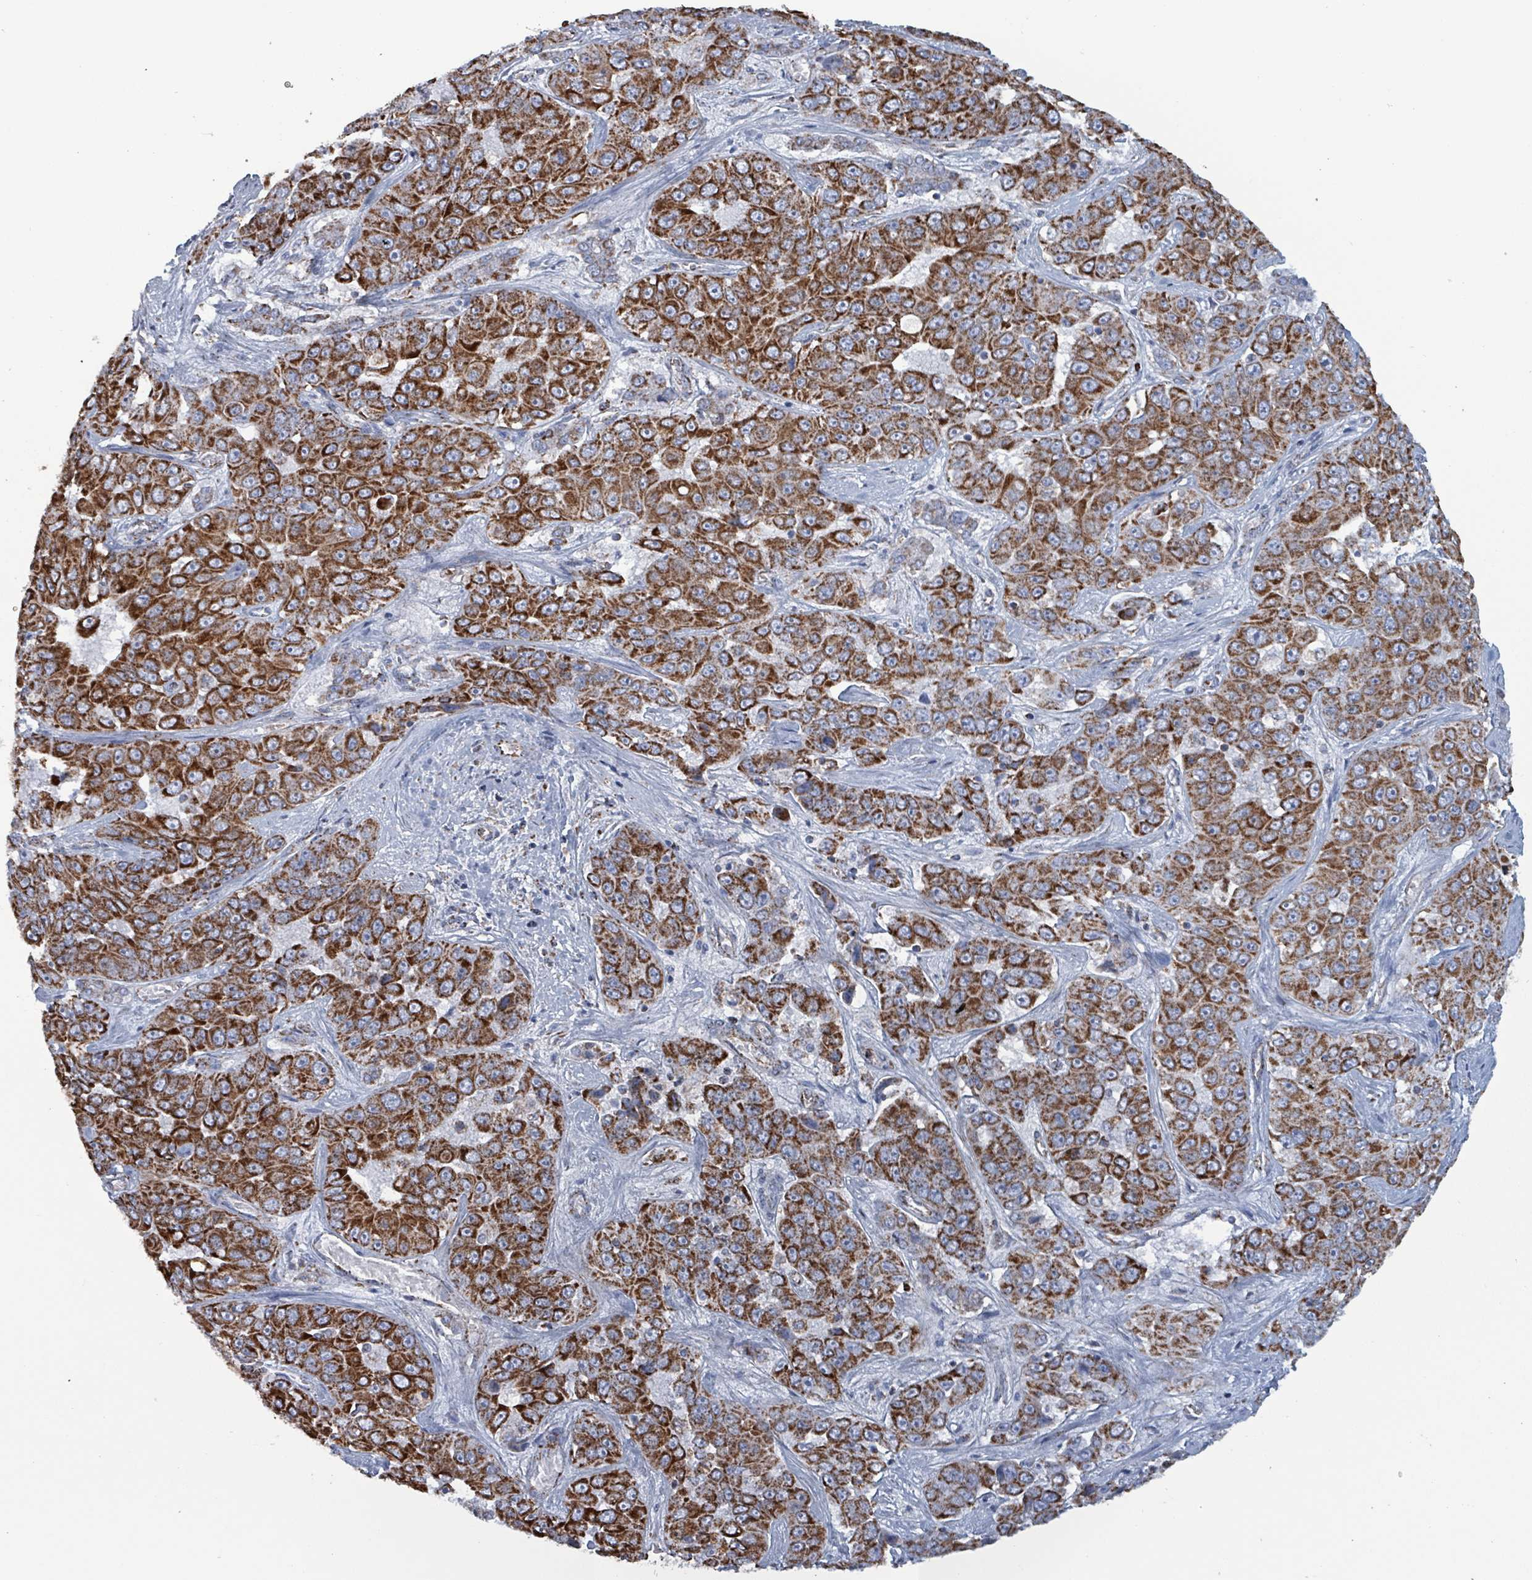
{"staining": {"intensity": "strong", "quantity": ">75%", "location": "cytoplasmic/membranous"}, "tissue": "liver cancer", "cell_type": "Tumor cells", "image_type": "cancer", "snomed": [{"axis": "morphology", "description": "Cholangiocarcinoma"}, {"axis": "topography", "description": "Liver"}], "caption": "Liver cancer stained for a protein (brown) reveals strong cytoplasmic/membranous positive expression in approximately >75% of tumor cells.", "gene": "IDH3B", "patient": {"sex": "female", "age": 52}}